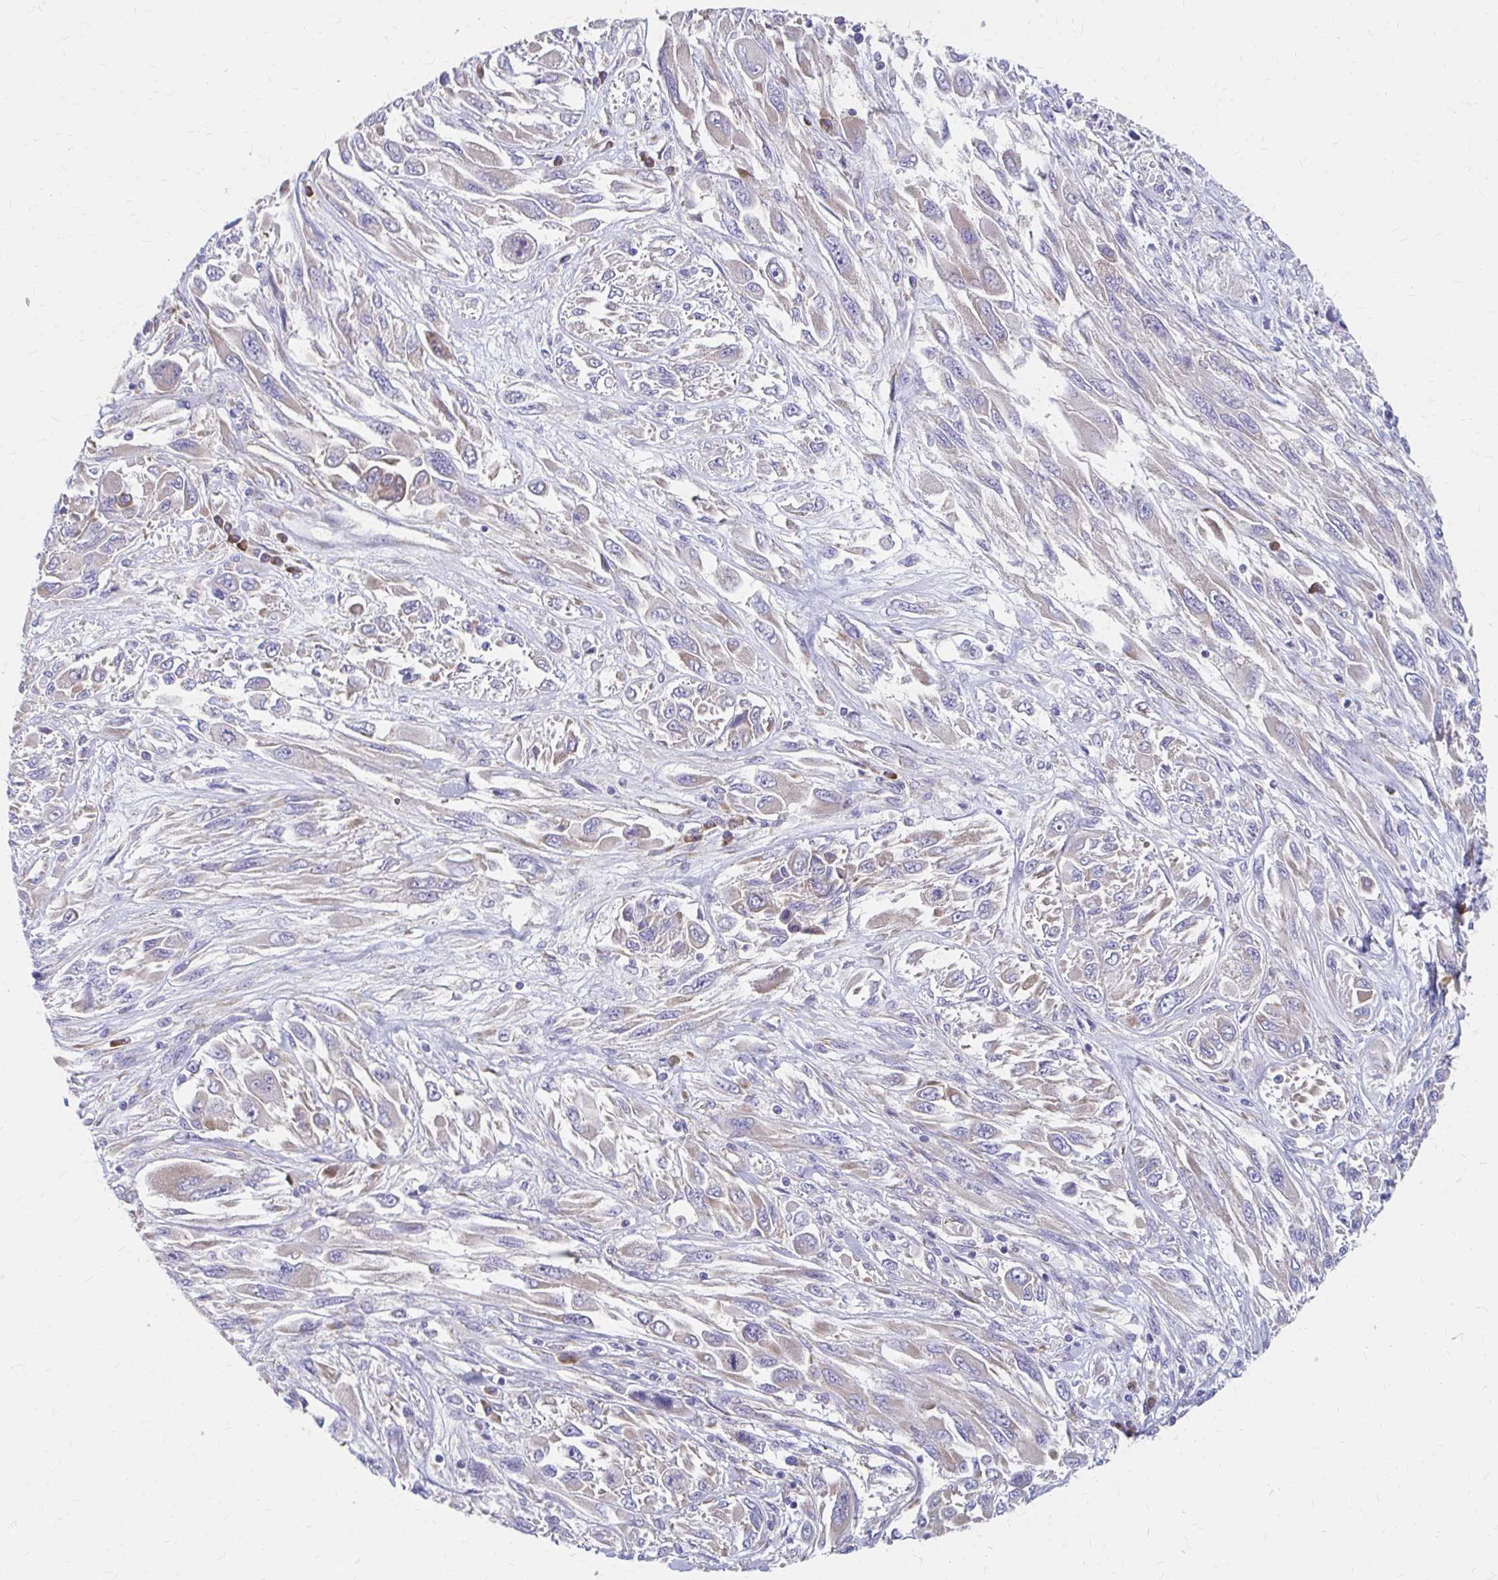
{"staining": {"intensity": "weak", "quantity": "25%-75%", "location": "cytoplasmic/membranous"}, "tissue": "melanoma", "cell_type": "Tumor cells", "image_type": "cancer", "snomed": [{"axis": "morphology", "description": "Malignant melanoma, NOS"}, {"axis": "topography", "description": "Skin"}], "caption": "Immunohistochemistry (IHC) photomicrograph of human melanoma stained for a protein (brown), which shows low levels of weak cytoplasmic/membranous expression in about 25%-75% of tumor cells.", "gene": "RPL27A", "patient": {"sex": "female", "age": 91}}